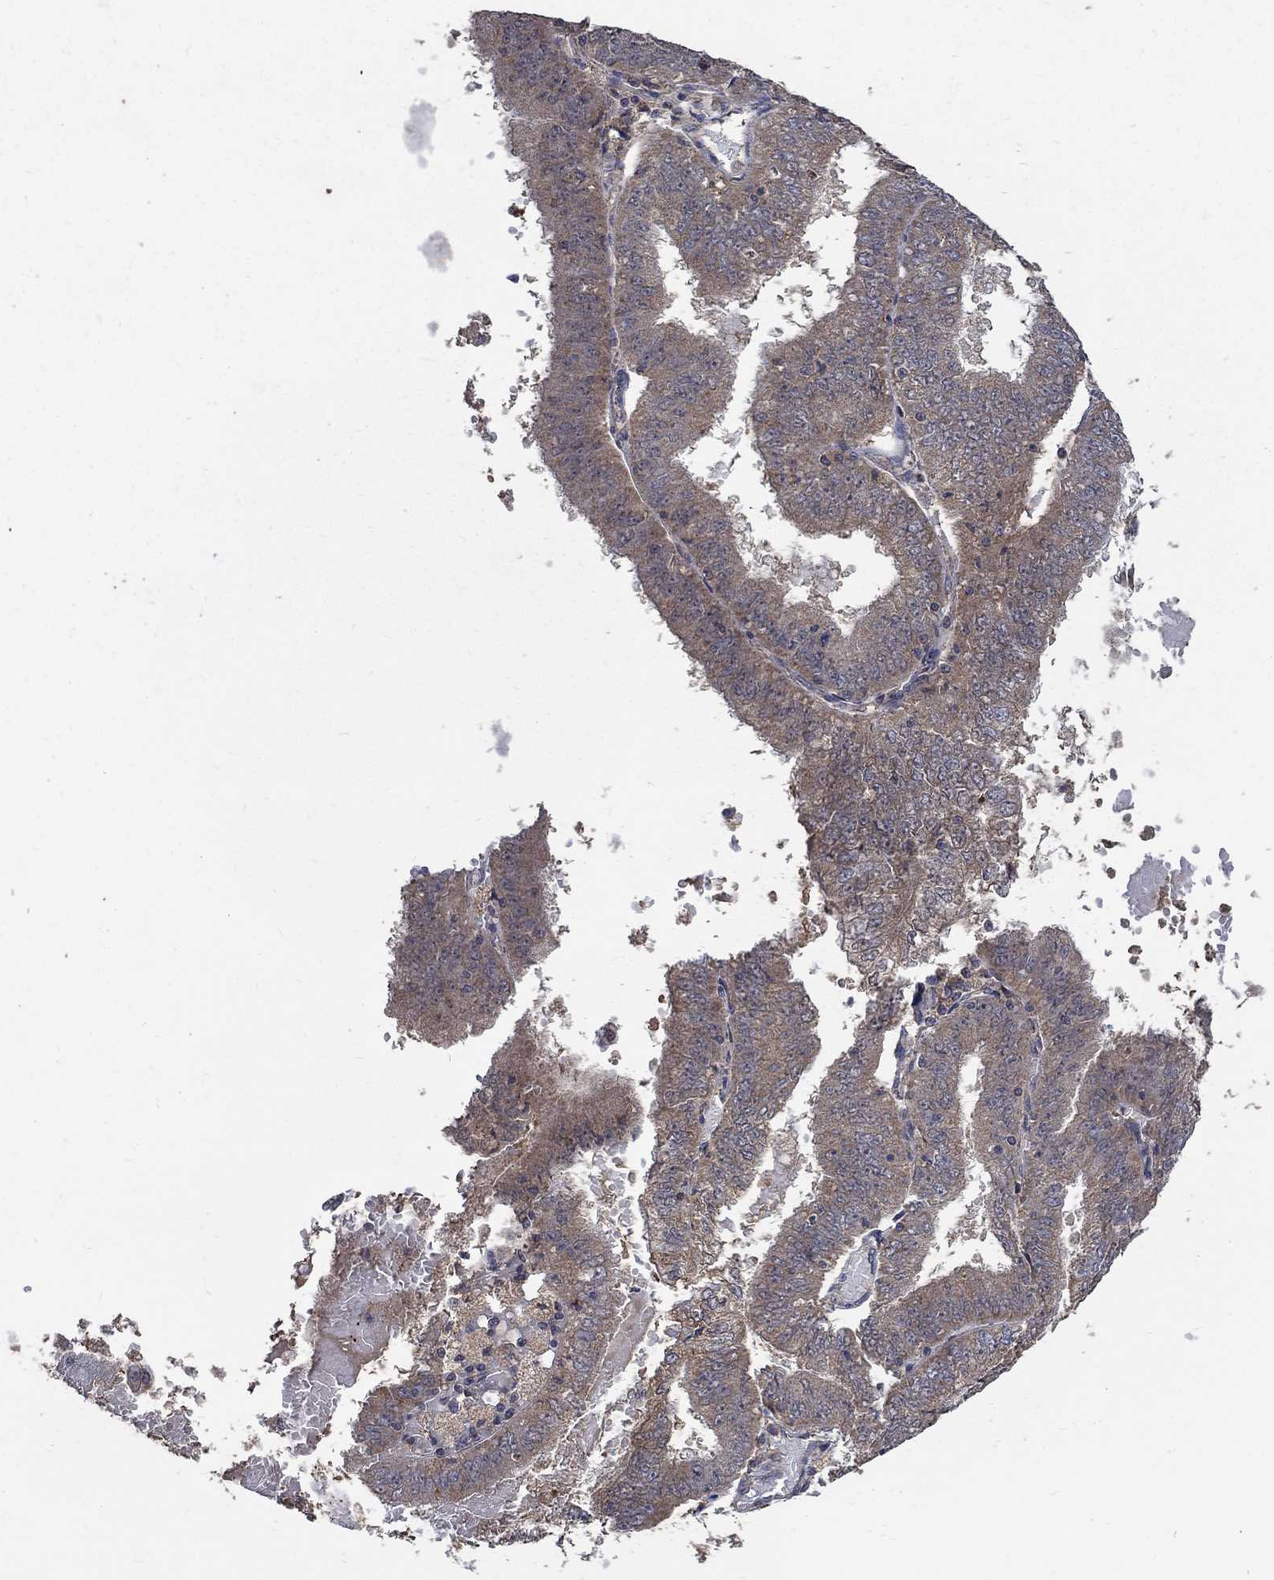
{"staining": {"intensity": "weak", "quantity": ">75%", "location": "cytoplasmic/membranous"}, "tissue": "endometrial cancer", "cell_type": "Tumor cells", "image_type": "cancer", "snomed": [{"axis": "morphology", "description": "Adenocarcinoma, NOS"}, {"axis": "topography", "description": "Endometrium"}], "caption": "Weak cytoplasmic/membranous protein staining is identified in approximately >75% of tumor cells in adenocarcinoma (endometrial). (DAB (3,3'-diaminobenzidine) IHC with brightfield microscopy, high magnification).", "gene": "C17orf75", "patient": {"sex": "female", "age": 66}}